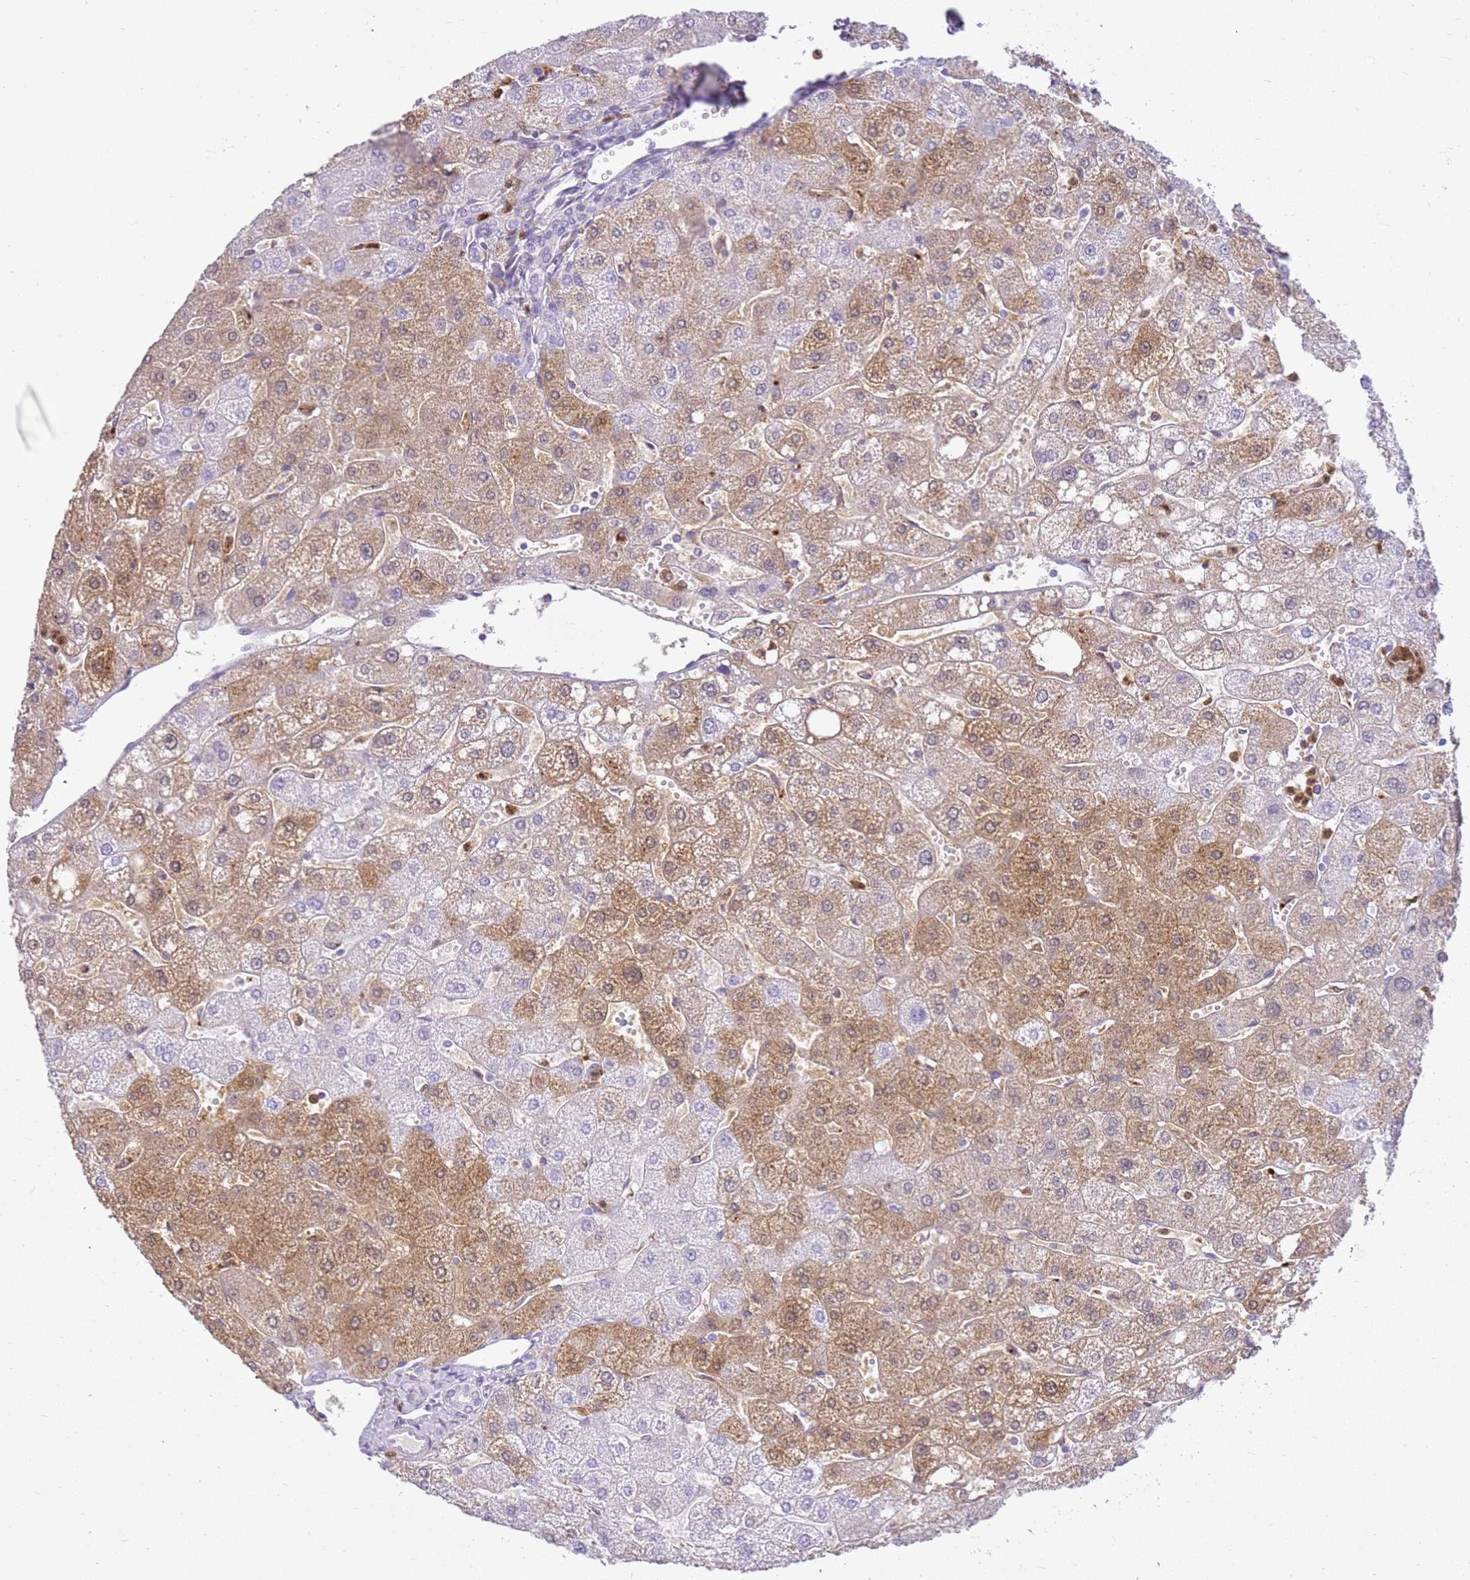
{"staining": {"intensity": "negative", "quantity": "none", "location": "none"}, "tissue": "liver", "cell_type": "Cholangiocytes", "image_type": "normal", "snomed": [{"axis": "morphology", "description": "Normal tissue, NOS"}, {"axis": "topography", "description": "Liver"}], "caption": "High magnification brightfield microscopy of normal liver stained with DAB (brown) and counterstained with hematoxylin (blue): cholangiocytes show no significant expression.", "gene": "CSTA", "patient": {"sex": "male", "age": 67}}